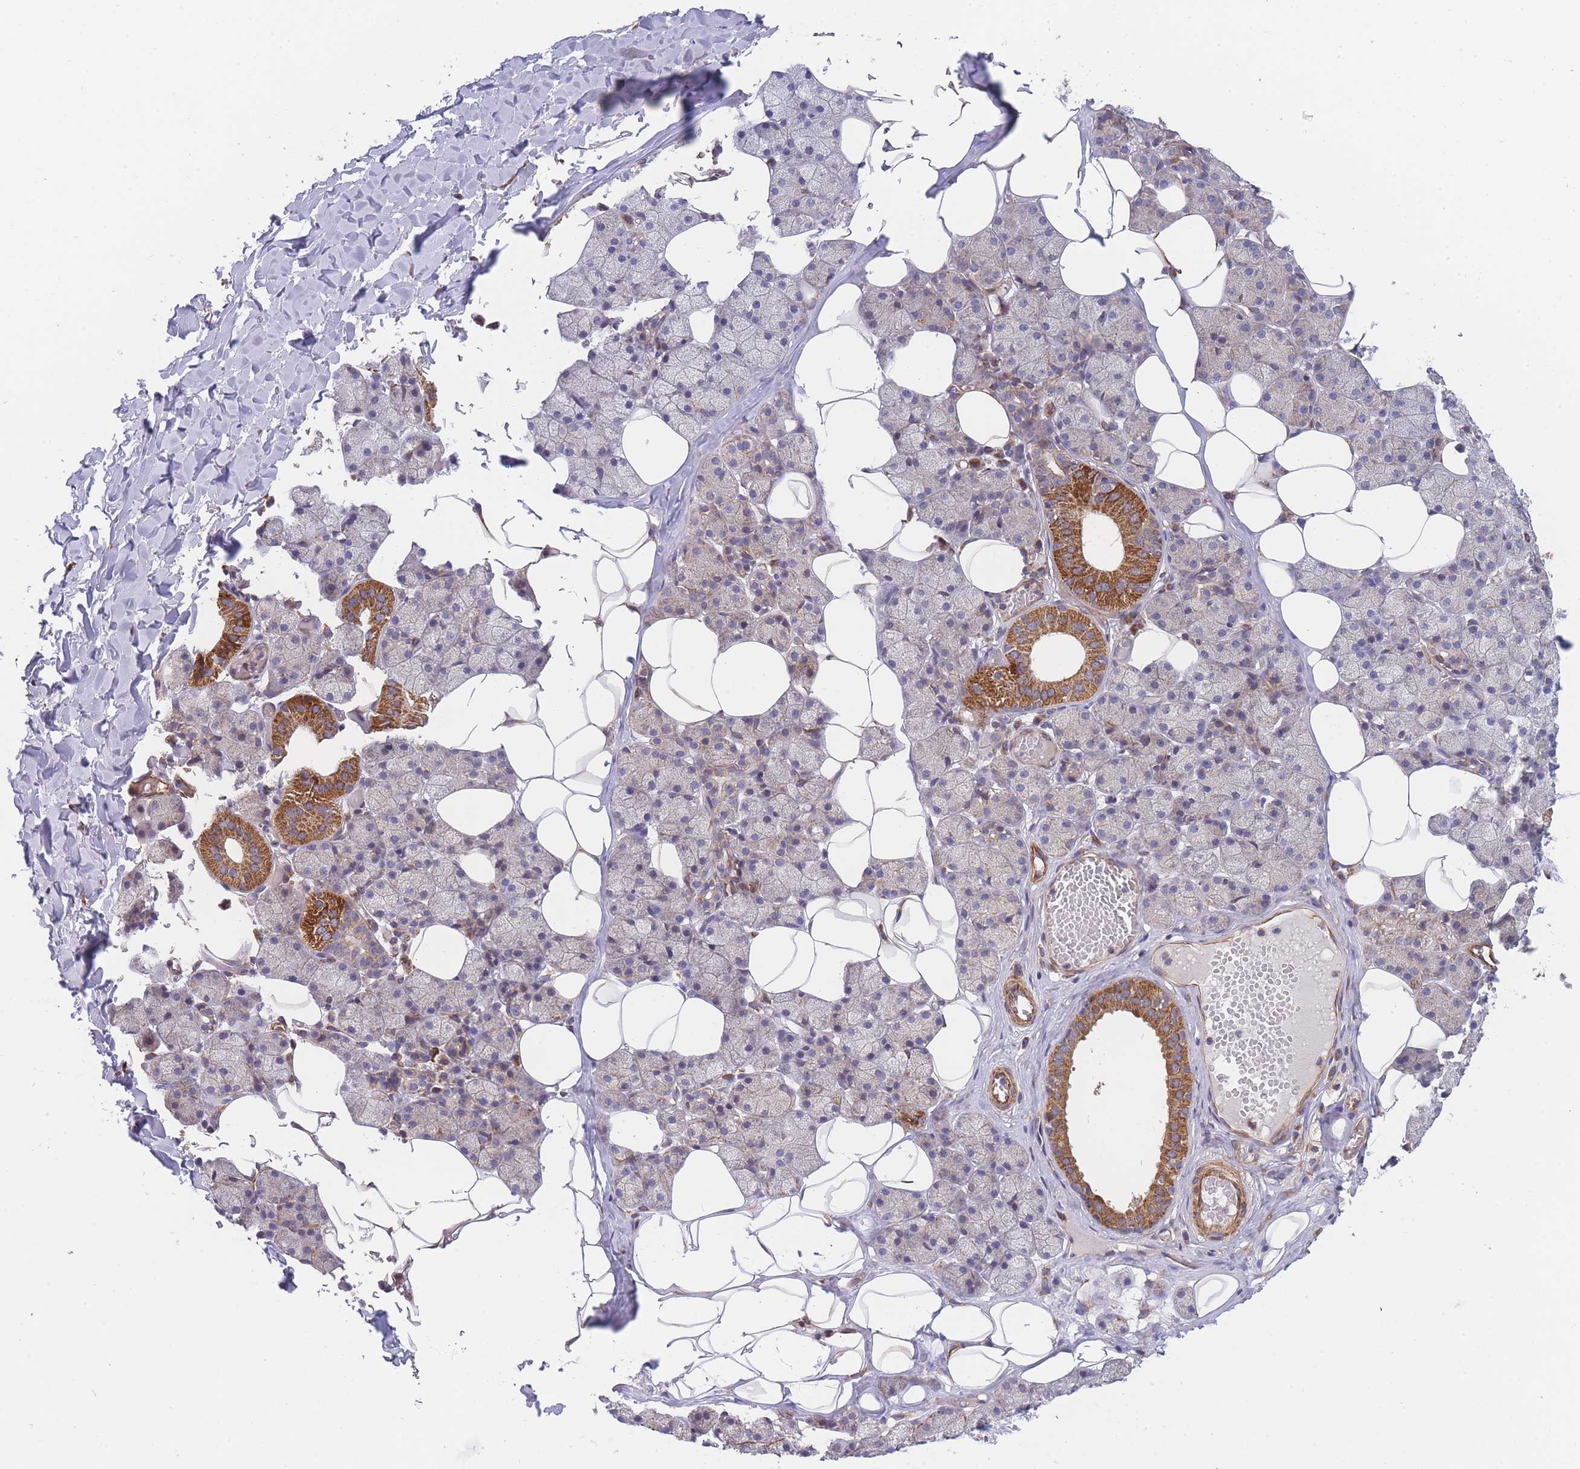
{"staining": {"intensity": "strong", "quantity": "<25%", "location": "cytoplasmic/membranous"}, "tissue": "salivary gland", "cell_type": "Glandular cells", "image_type": "normal", "snomed": [{"axis": "morphology", "description": "Normal tissue, NOS"}, {"axis": "topography", "description": "Salivary gland"}], "caption": "Immunohistochemical staining of normal human salivary gland exhibits <25% levels of strong cytoplasmic/membranous protein expression in about <25% of glandular cells. (IHC, brightfield microscopy, high magnification).", "gene": "MTRES1", "patient": {"sex": "female", "age": 33}}